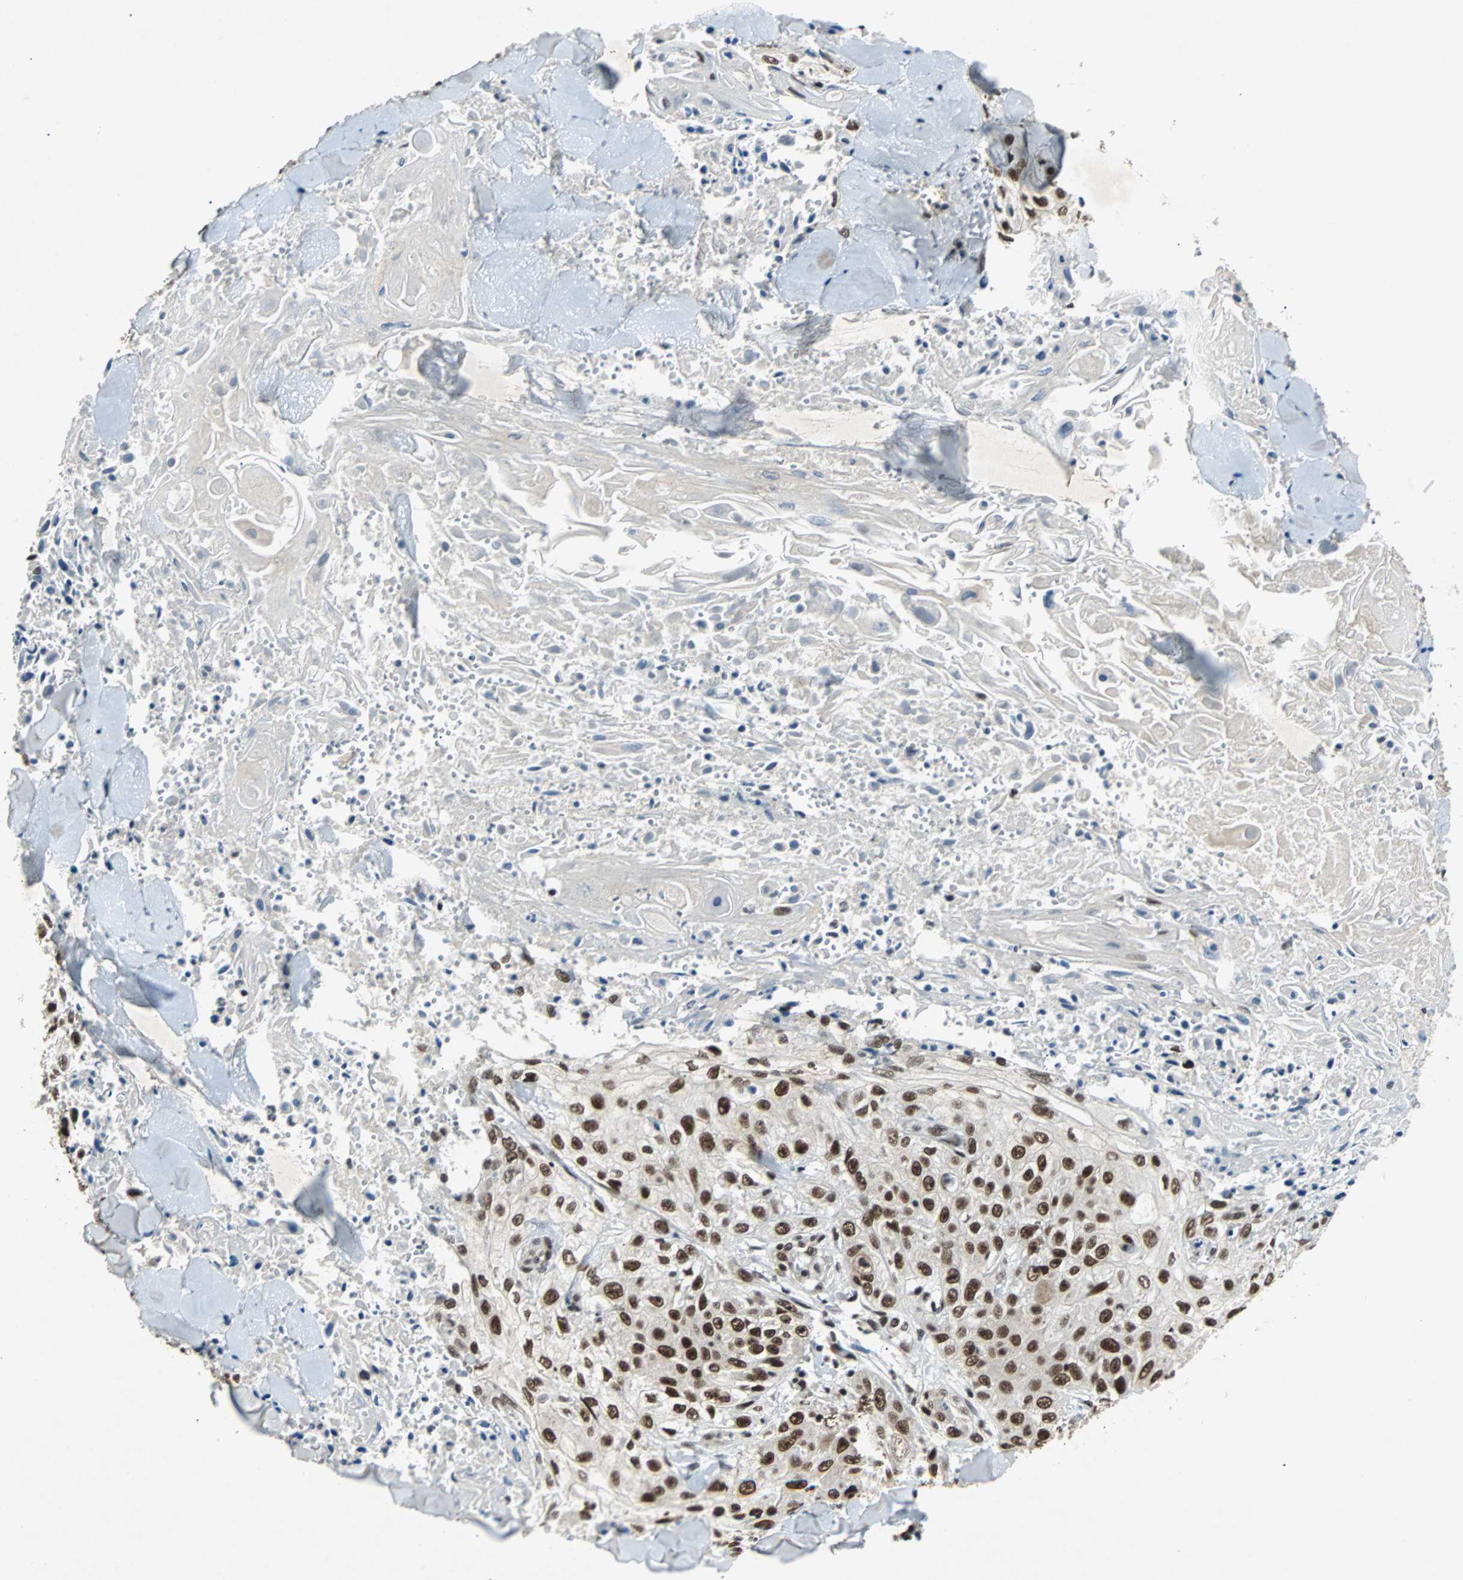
{"staining": {"intensity": "strong", "quantity": ">75%", "location": "nuclear"}, "tissue": "skin cancer", "cell_type": "Tumor cells", "image_type": "cancer", "snomed": [{"axis": "morphology", "description": "Squamous cell carcinoma, NOS"}, {"axis": "topography", "description": "Skin"}], "caption": "Protein staining by immunohistochemistry displays strong nuclear positivity in about >75% of tumor cells in skin cancer (squamous cell carcinoma).", "gene": "GATAD2A", "patient": {"sex": "male", "age": 86}}